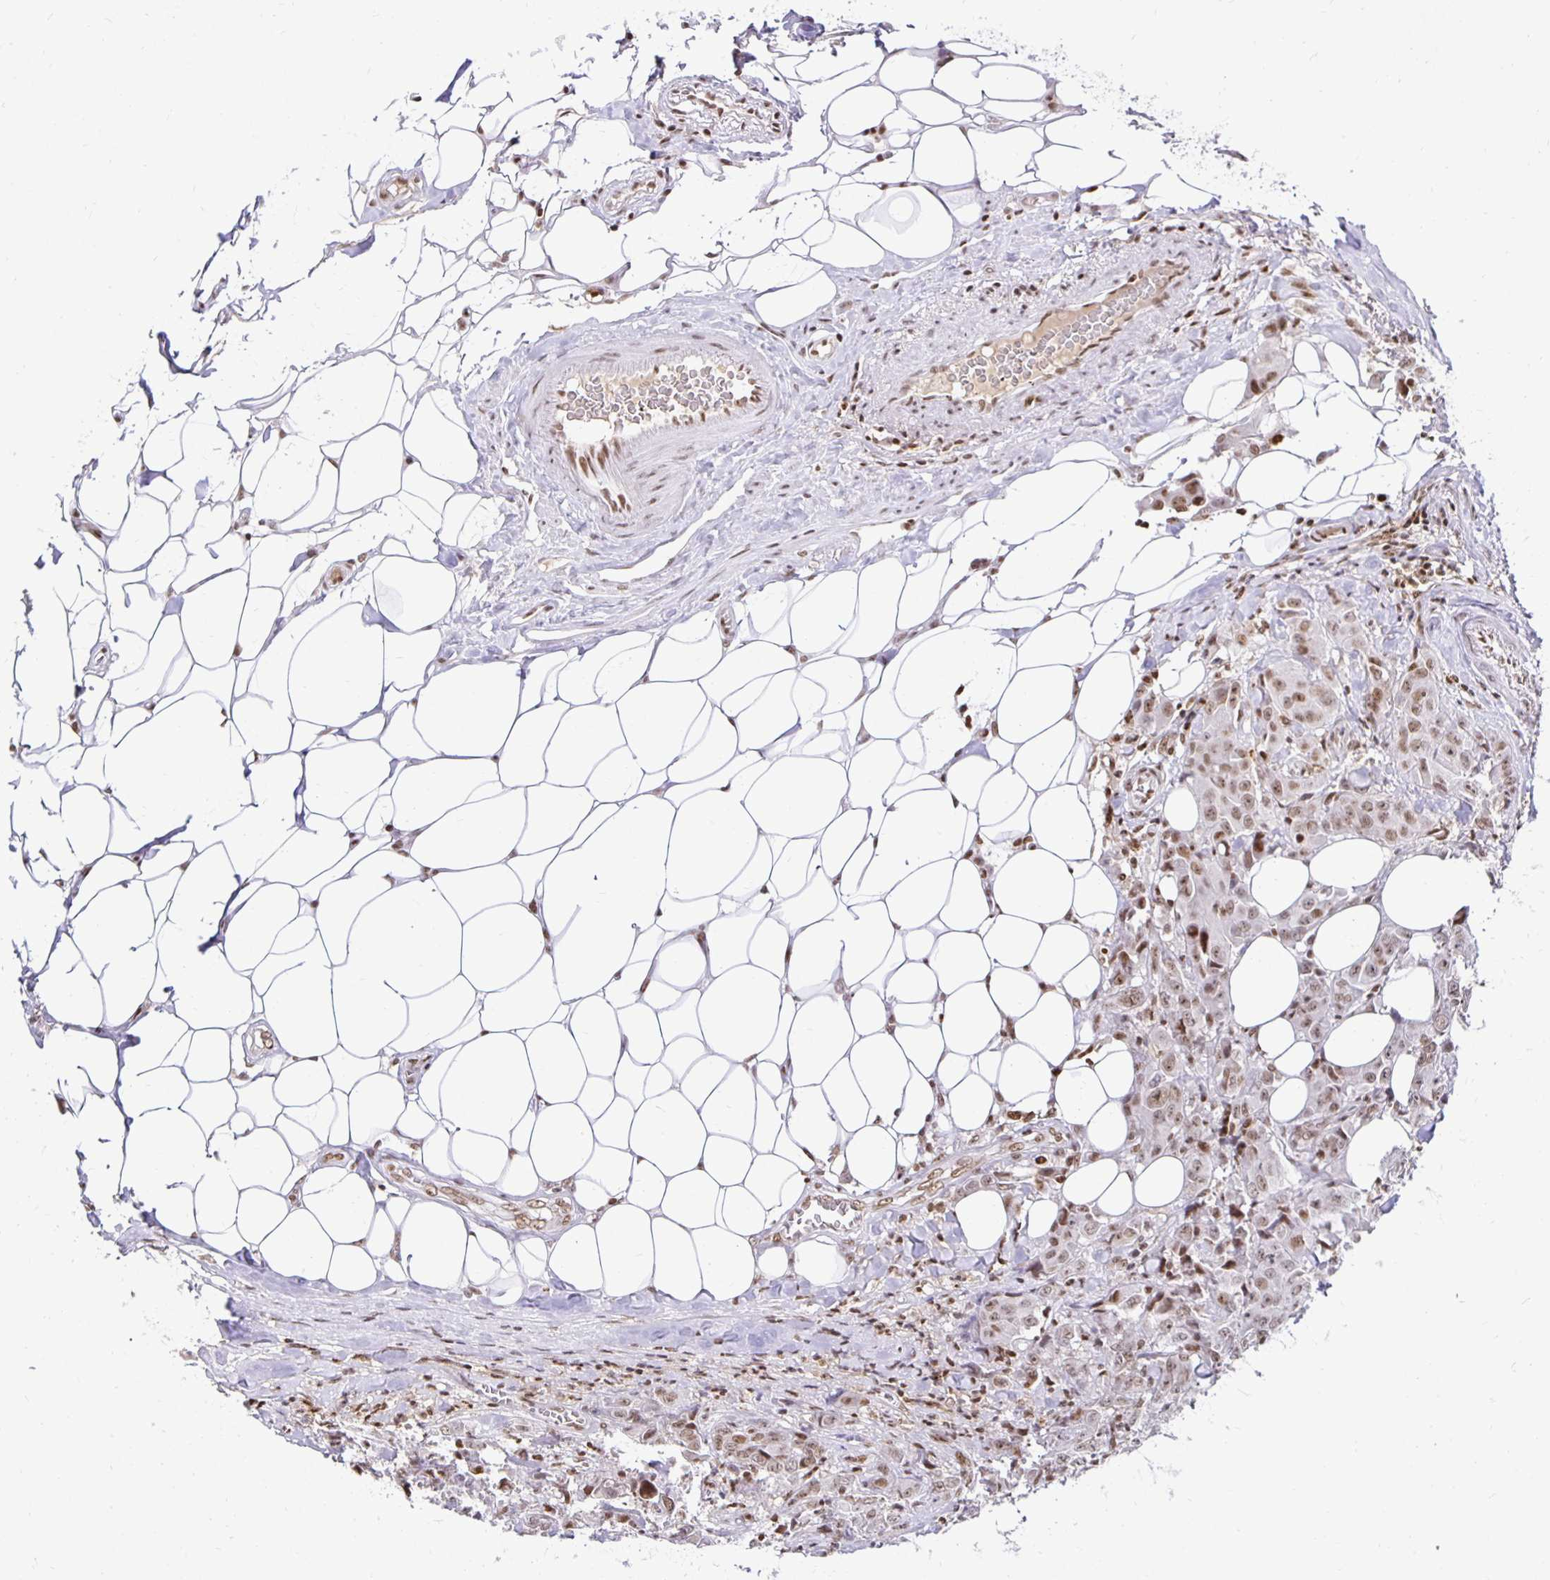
{"staining": {"intensity": "moderate", "quantity": ">75%", "location": "nuclear"}, "tissue": "breast cancer", "cell_type": "Tumor cells", "image_type": "cancer", "snomed": [{"axis": "morphology", "description": "Normal tissue, NOS"}, {"axis": "morphology", "description": "Duct carcinoma"}, {"axis": "topography", "description": "Breast"}], "caption": "Moderate nuclear expression for a protein is appreciated in about >75% of tumor cells of breast cancer (invasive ductal carcinoma) using immunohistochemistry (IHC).", "gene": "ZNF579", "patient": {"sex": "female", "age": 43}}